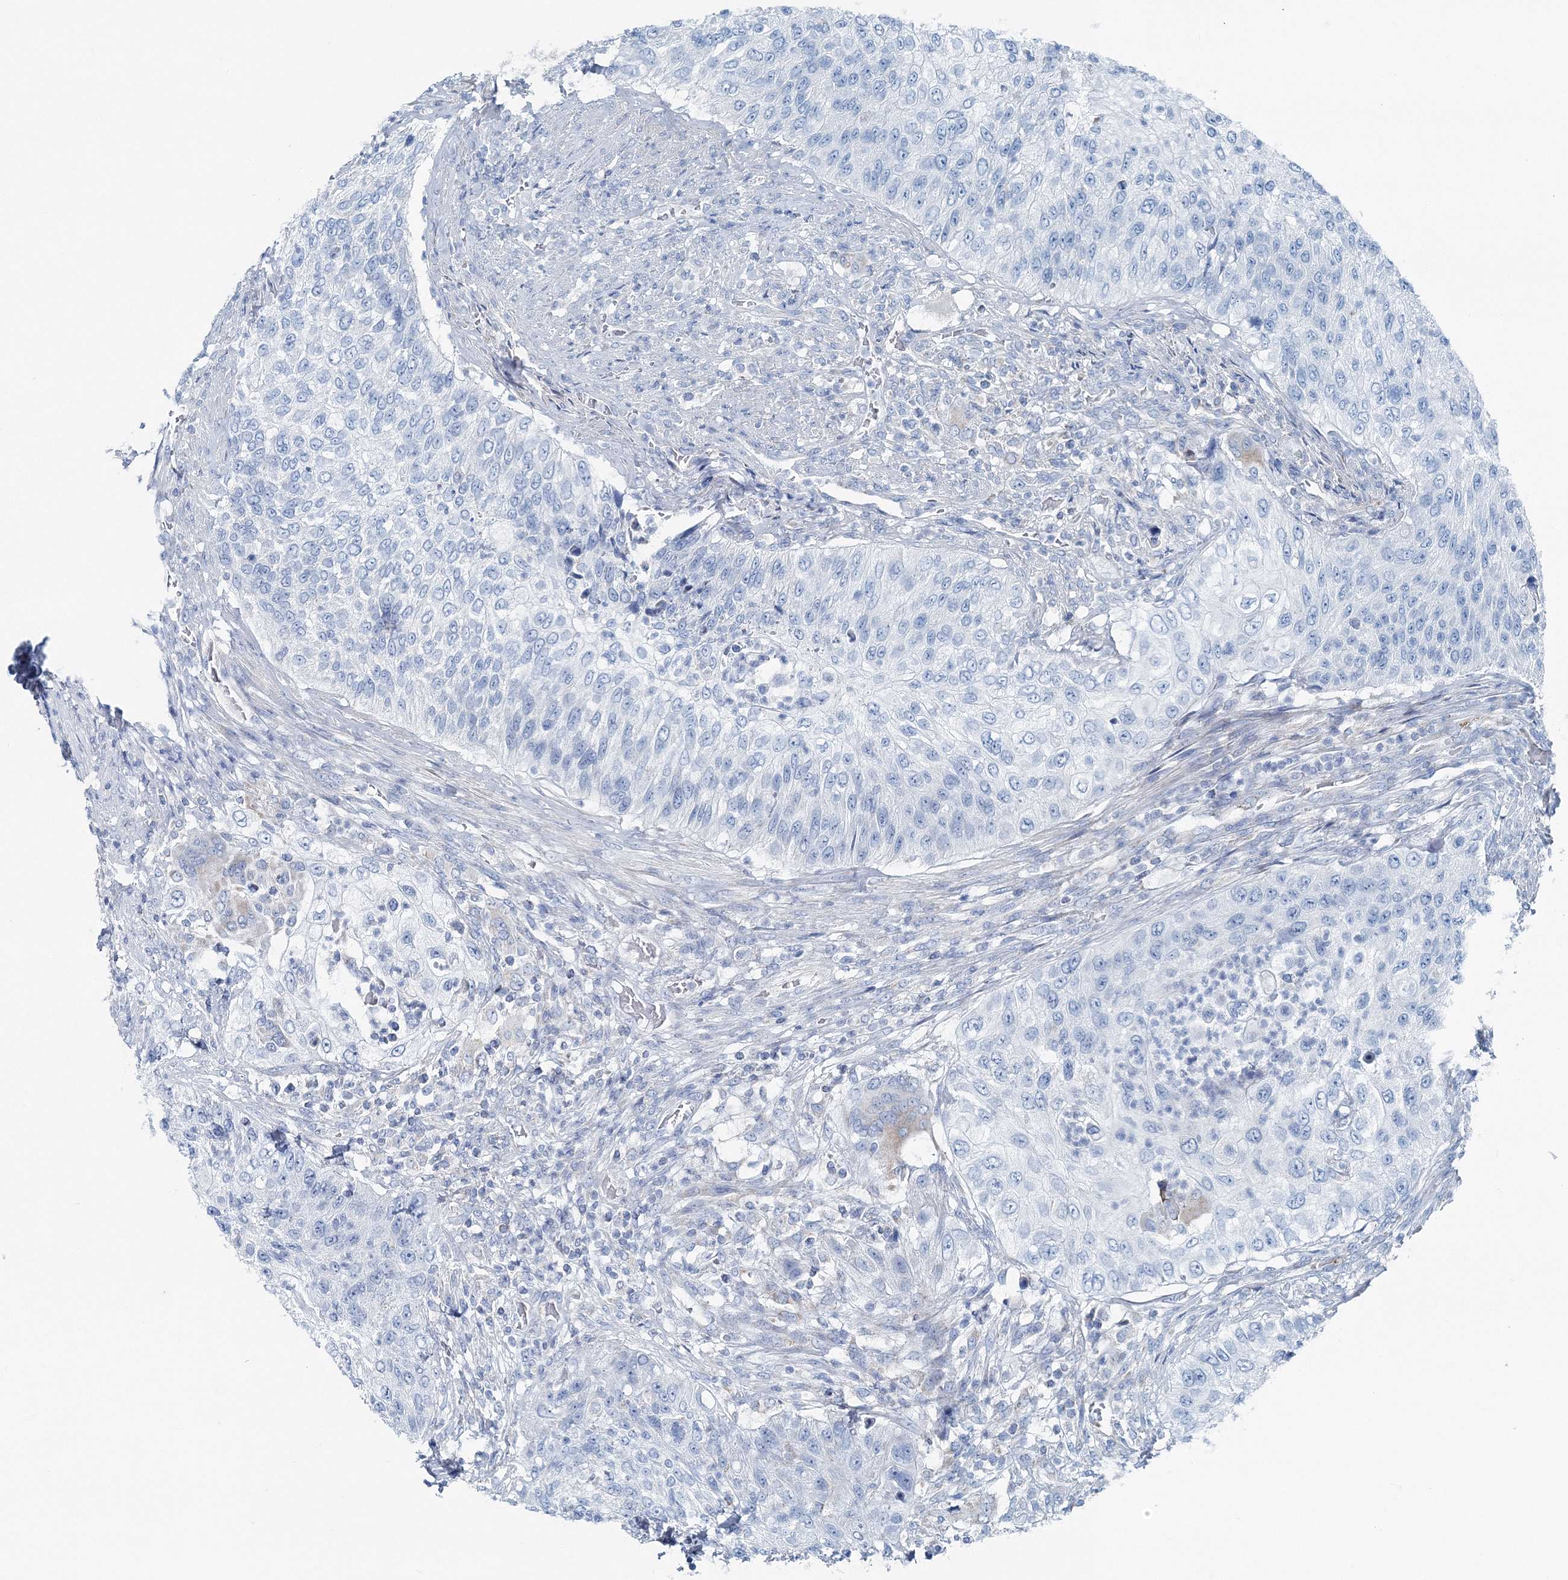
{"staining": {"intensity": "negative", "quantity": "none", "location": "none"}, "tissue": "urothelial cancer", "cell_type": "Tumor cells", "image_type": "cancer", "snomed": [{"axis": "morphology", "description": "Urothelial carcinoma, High grade"}, {"axis": "topography", "description": "Urinary bladder"}], "caption": "High magnification brightfield microscopy of high-grade urothelial carcinoma stained with DAB (3,3'-diaminobenzidine) (brown) and counterstained with hematoxylin (blue): tumor cells show no significant staining.", "gene": "GABARAPL2", "patient": {"sex": "female", "age": 60}}